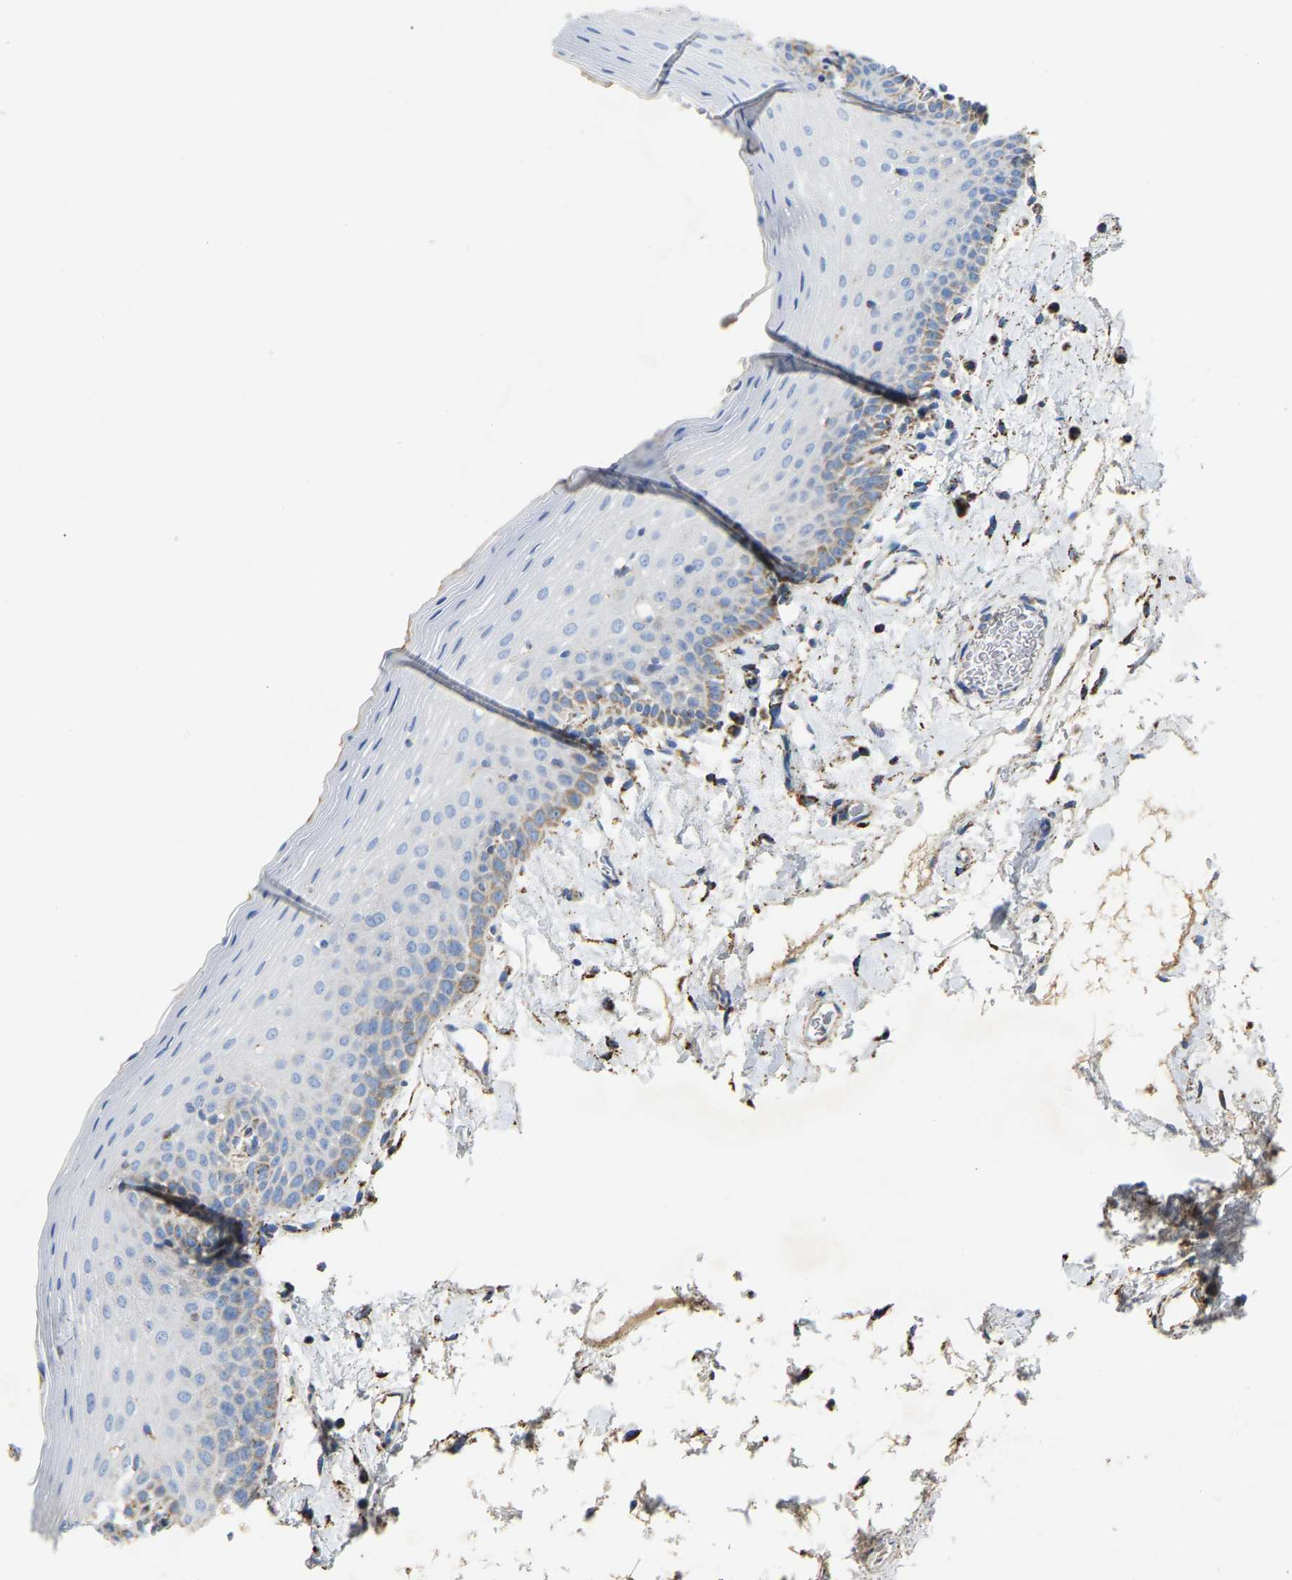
{"staining": {"intensity": "weak", "quantity": "<25%", "location": "cytoplasmic/membranous"}, "tissue": "oral mucosa", "cell_type": "Squamous epithelial cells", "image_type": "normal", "snomed": [{"axis": "morphology", "description": "Normal tissue, NOS"}, {"axis": "topography", "description": "Oral tissue"}], "caption": "Human oral mucosa stained for a protein using immunohistochemistry (IHC) shows no staining in squamous epithelial cells.", "gene": "HIBADH", "patient": {"sex": "male", "age": 66}}